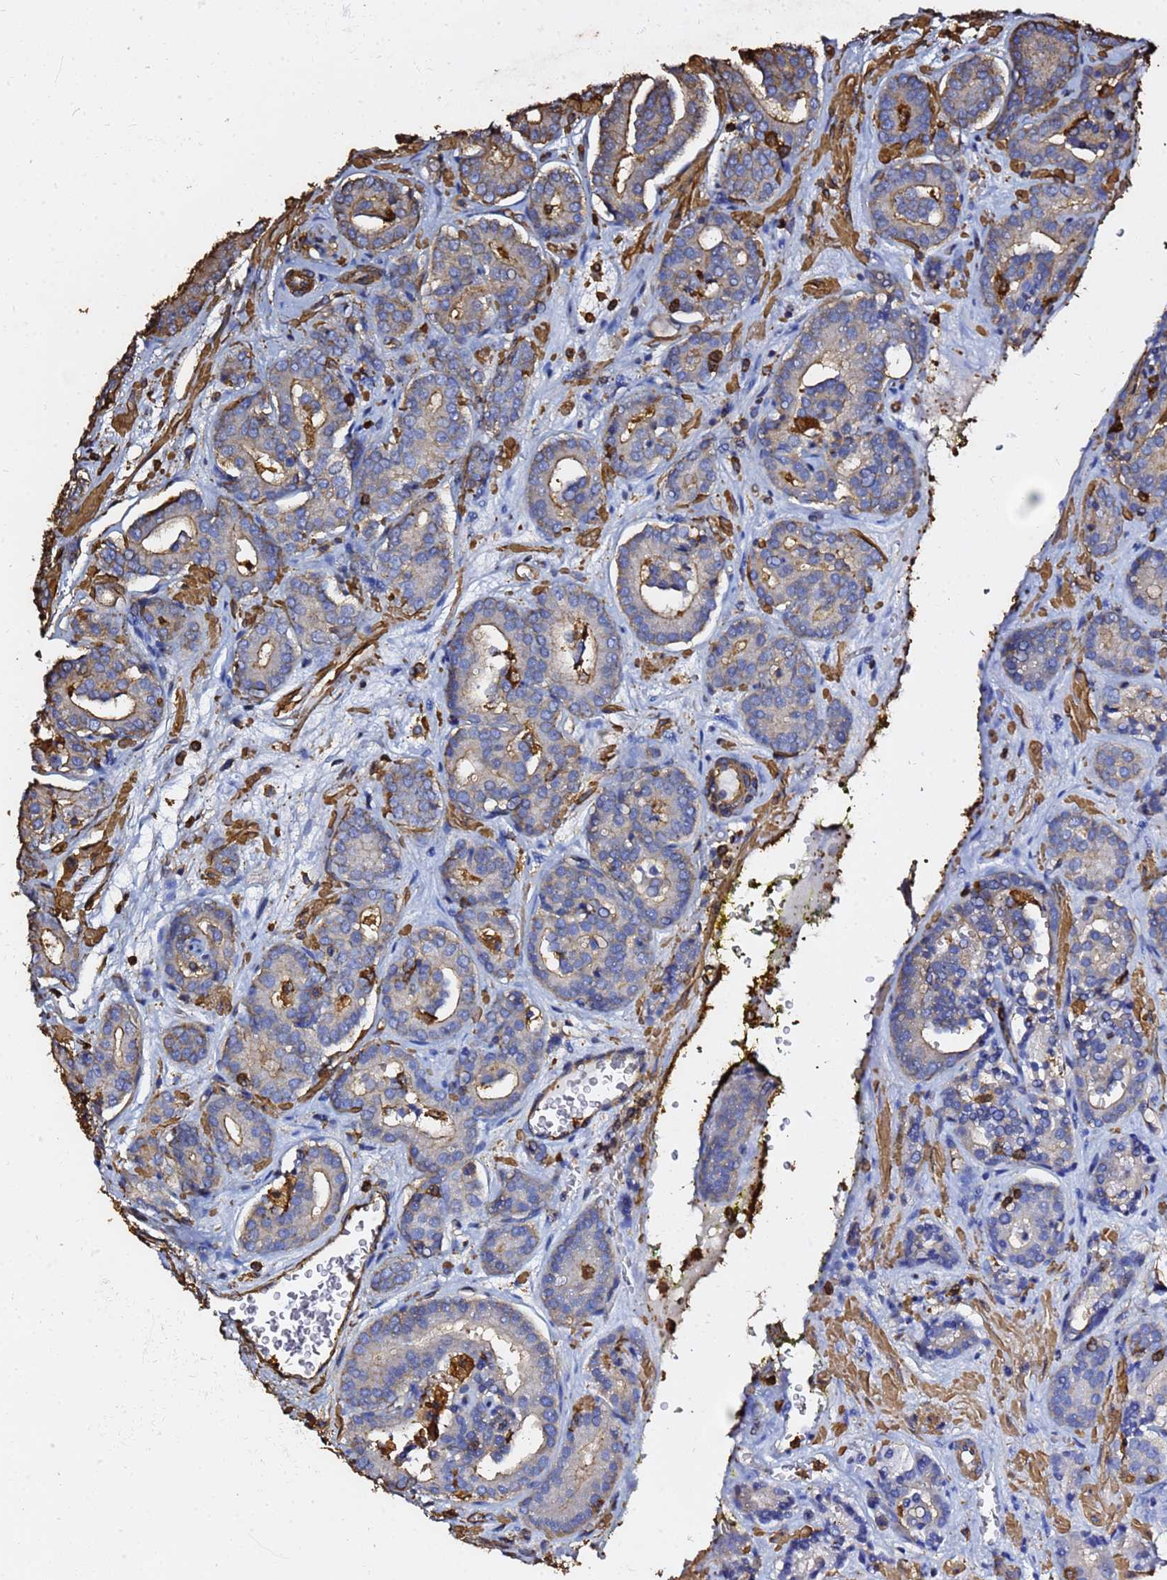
{"staining": {"intensity": "moderate", "quantity": "<25%", "location": "cytoplasmic/membranous"}, "tissue": "prostate cancer", "cell_type": "Tumor cells", "image_type": "cancer", "snomed": [{"axis": "morphology", "description": "Adenocarcinoma, High grade"}, {"axis": "topography", "description": "Prostate"}], "caption": "DAB (3,3'-diaminobenzidine) immunohistochemical staining of human high-grade adenocarcinoma (prostate) displays moderate cytoplasmic/membranous protein positivity in about <25% of tumor cells.", "gene": "ACTB", "patient": {"sex": "male", "age": 66}}